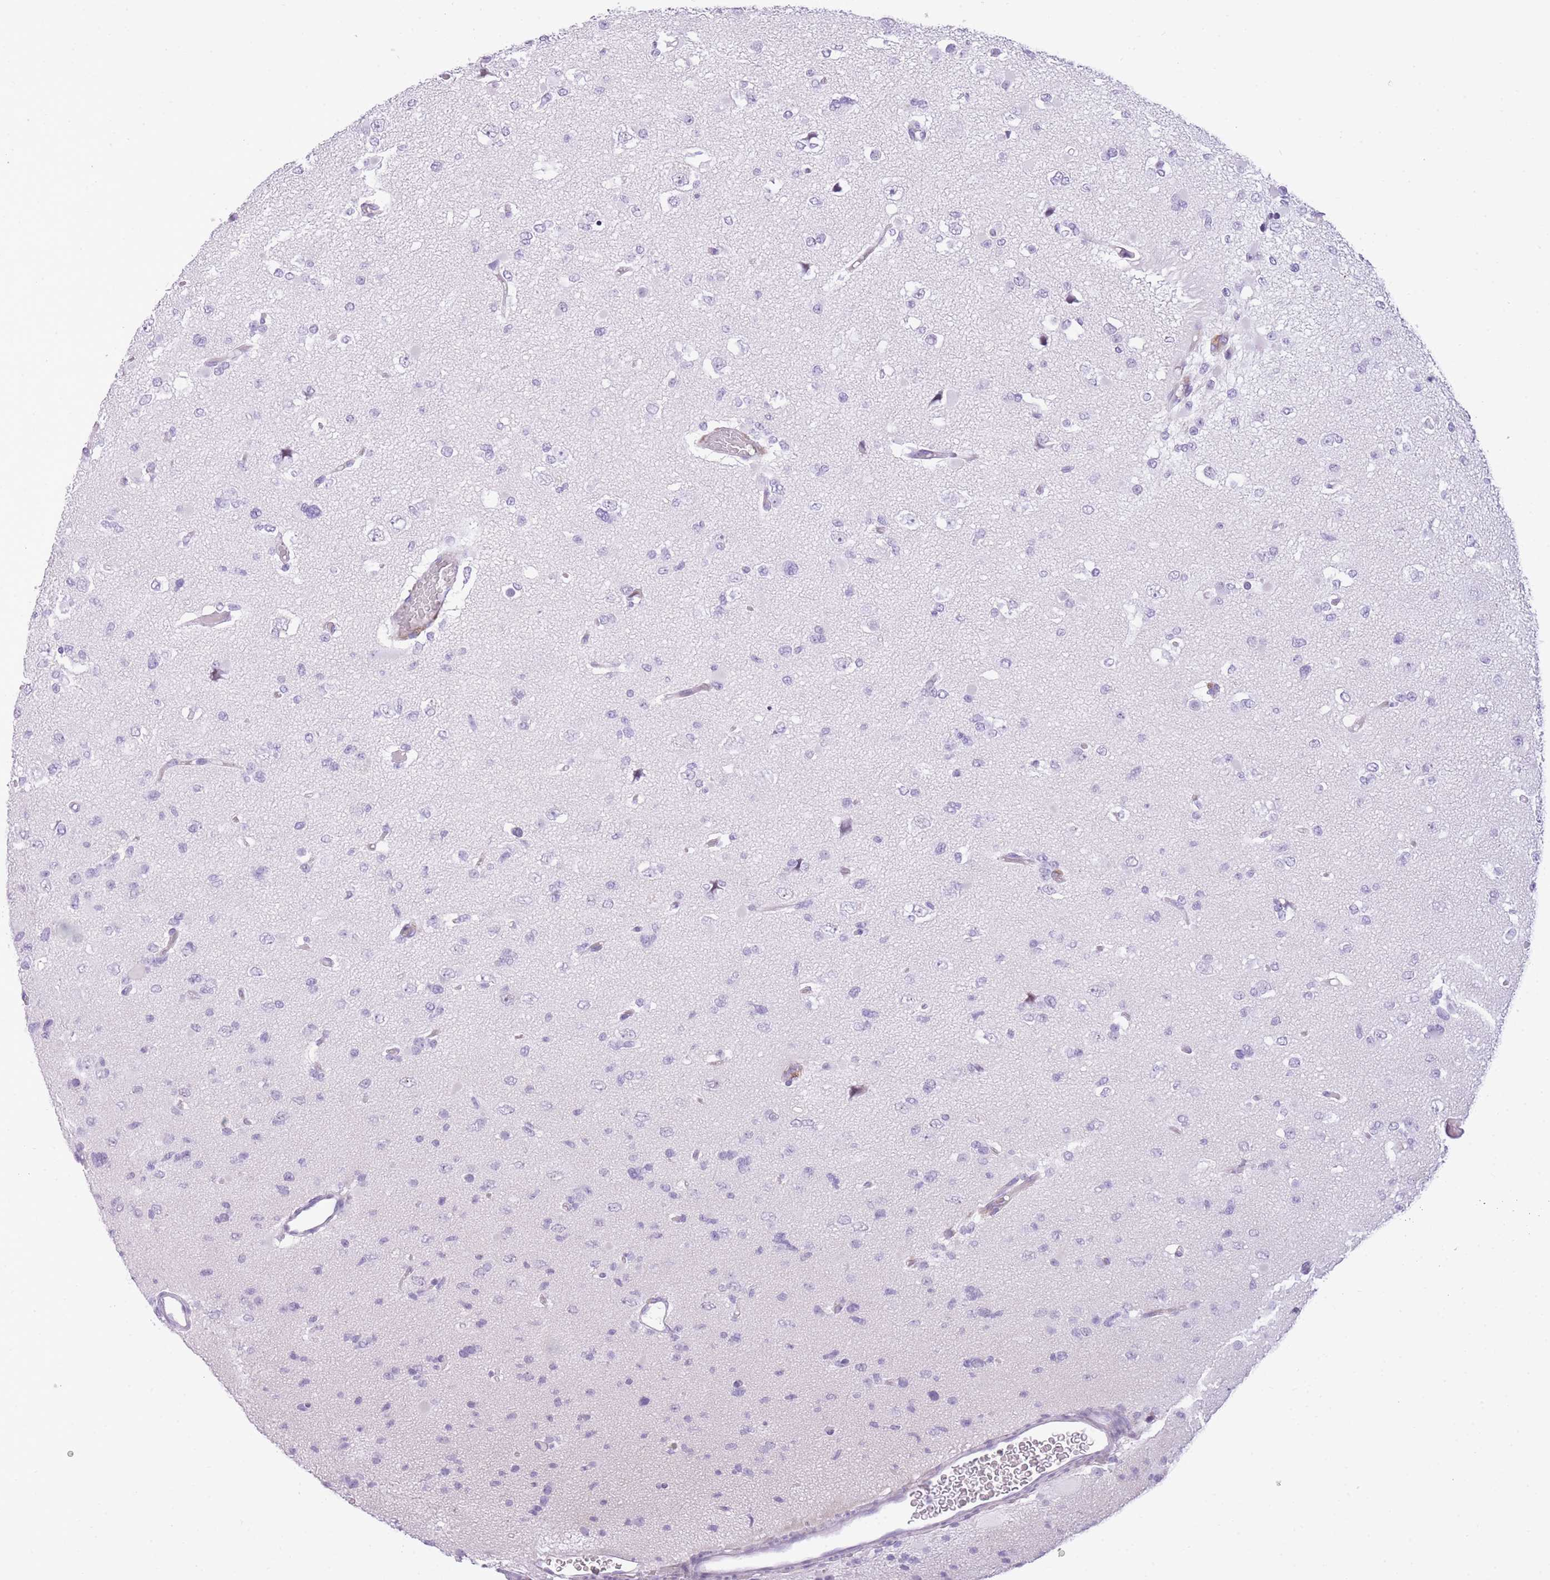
{"staining": {"intensity": "negative", "quantity": "none", "location": "none"}, "tissue": "glioma", "cell_type": "Tumor cells", "image_type": "cancer", "snomed": [{"axis": "morphology", "description": "Glioma, malignant, Low grade"}, {"axis": "topography", "description": "Brain"}], "caption": "Tumor cells show no significant staining in glioma.", "gene": "RADX", "patient": {"sex": "female", "age": 22}}